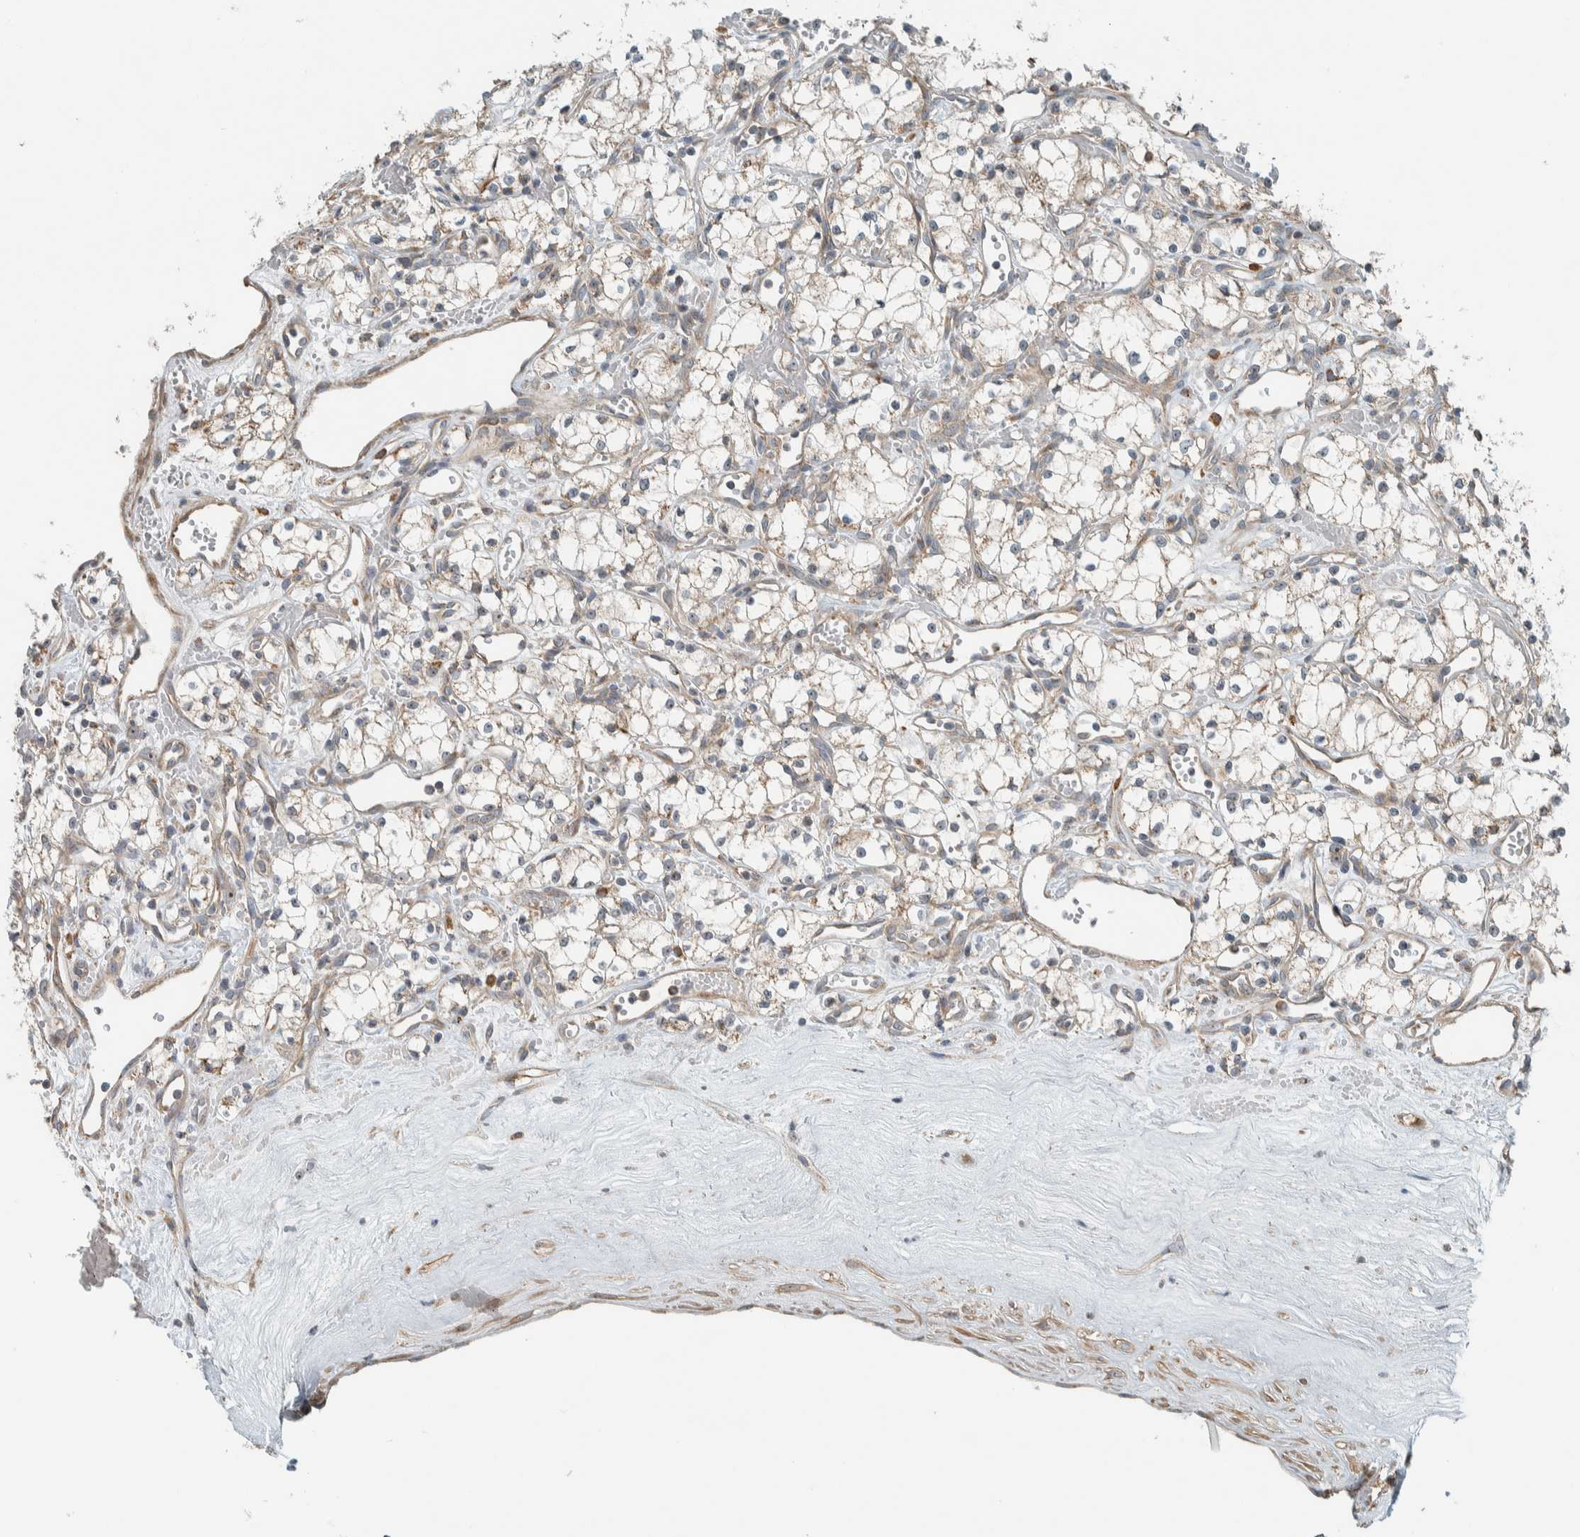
{"staining": {"intensity": "weak", "quantity": ">75%", "location": "cytoplasmic/membranous"}, "tissue": "renal cancer", "cell_type": "Tumor cells", "image_type": "cancer", "snomed": [{"axis": "morphology", "description": "Adenocarcinoma, NOS"}, {"axis": "topography", "description": "Kidney"}], "caption": "Human adenocarcinoma (renal) stained with a brown dye exhibits weak cytoplasmic/membranous positive staining in about >75% of tumor cells.", "gene": "SLFN12L", "patient": {"sex": "male", "age": 59}}